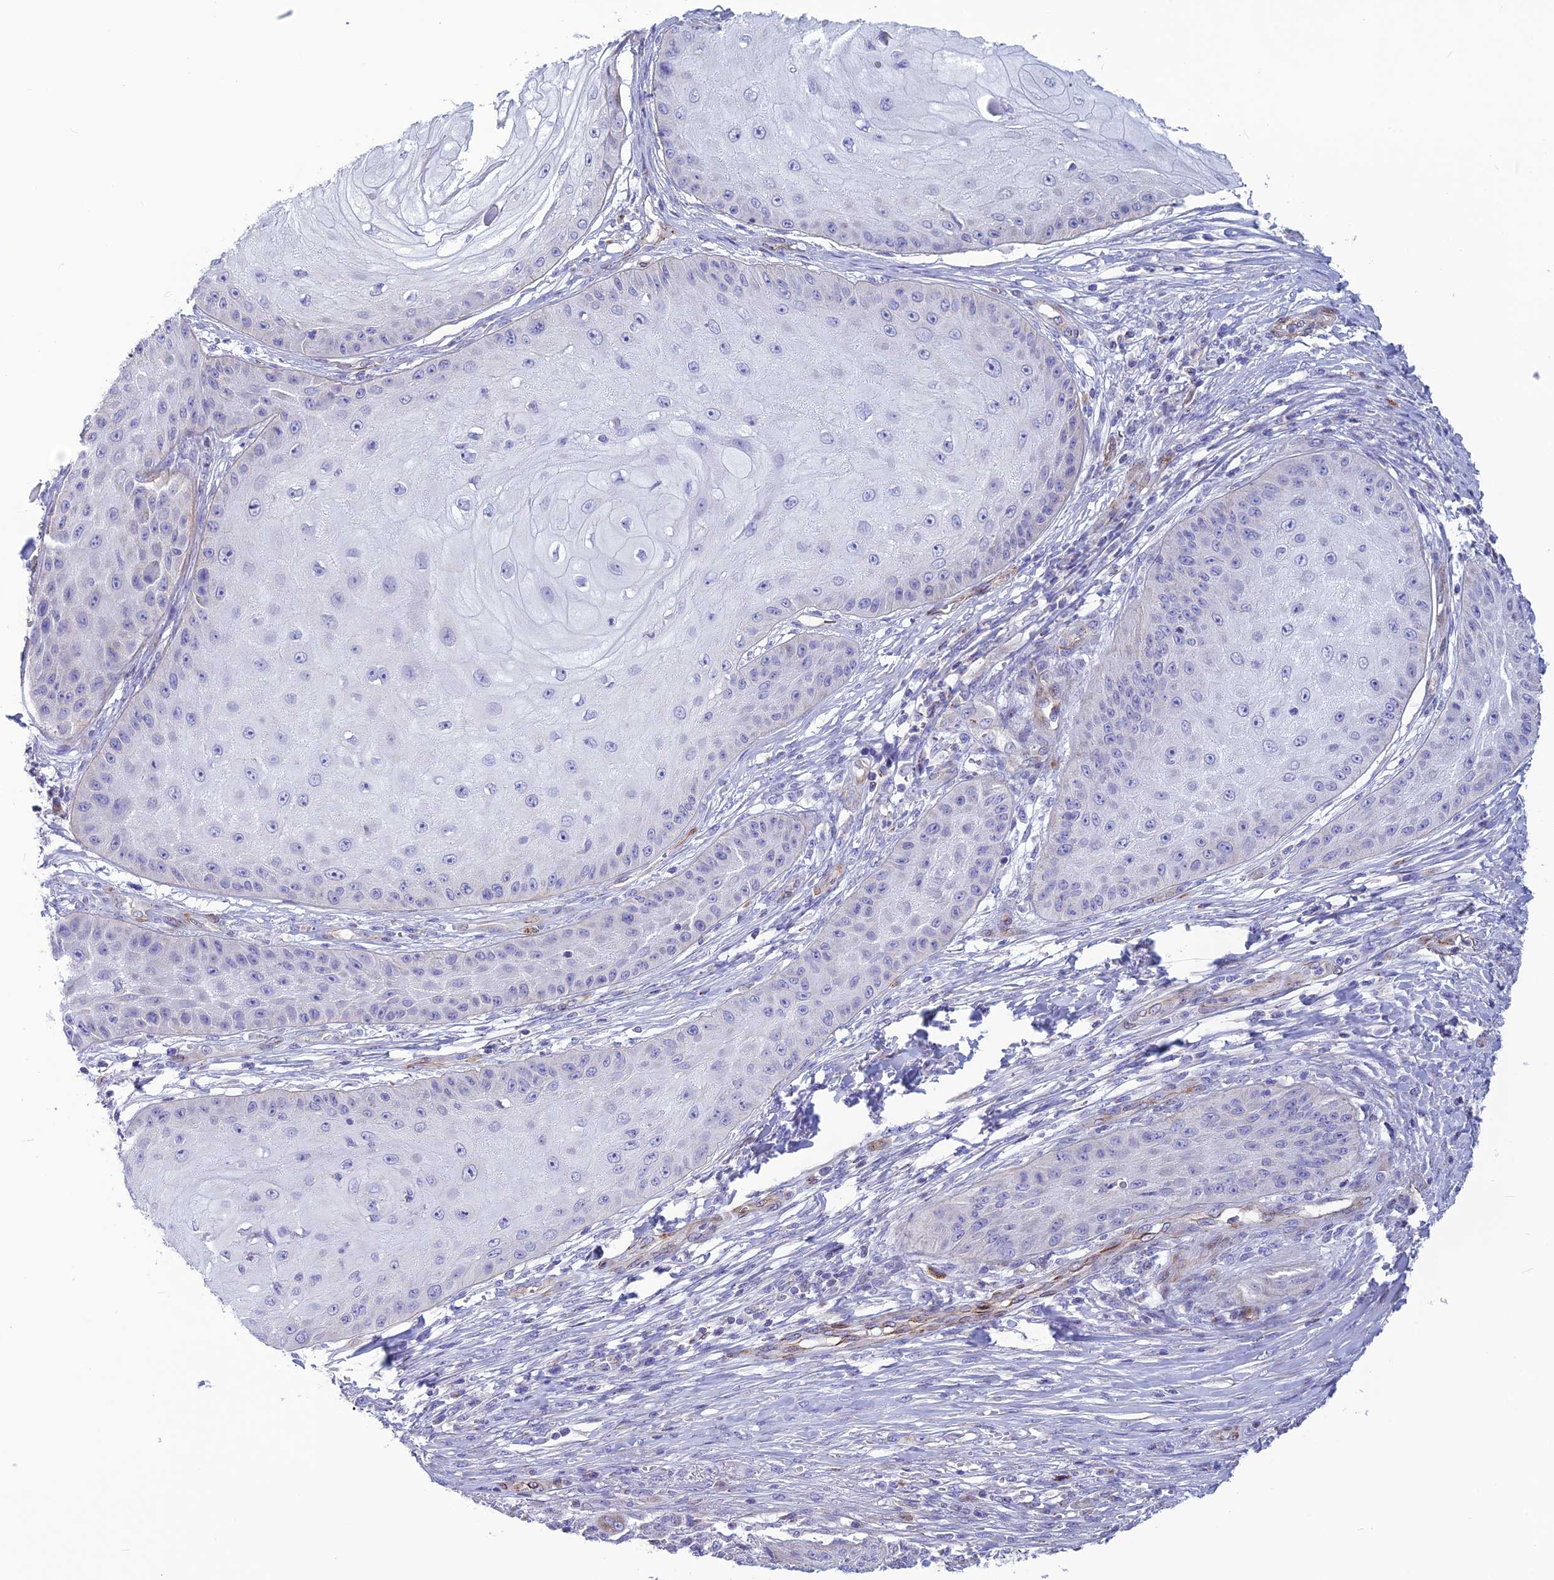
{"staining": {"intensity": "negative", "quantity": "none", "location": "none"}, "tissue": "skin cancer", "cell_type": "Tumor cells", "image_type": "cancer", "snomed": [{"axis": "morphology", "description": "Squamous cell carcinoma, NOS"}, {"axis": "topography", "description": "Skin"}], "caption": "This is an IHC histopathology image of skin cancer. There is no staining in tumor cells.", "gene": "POMGNT1", "patient": {"sex": "male", "age": 70}}